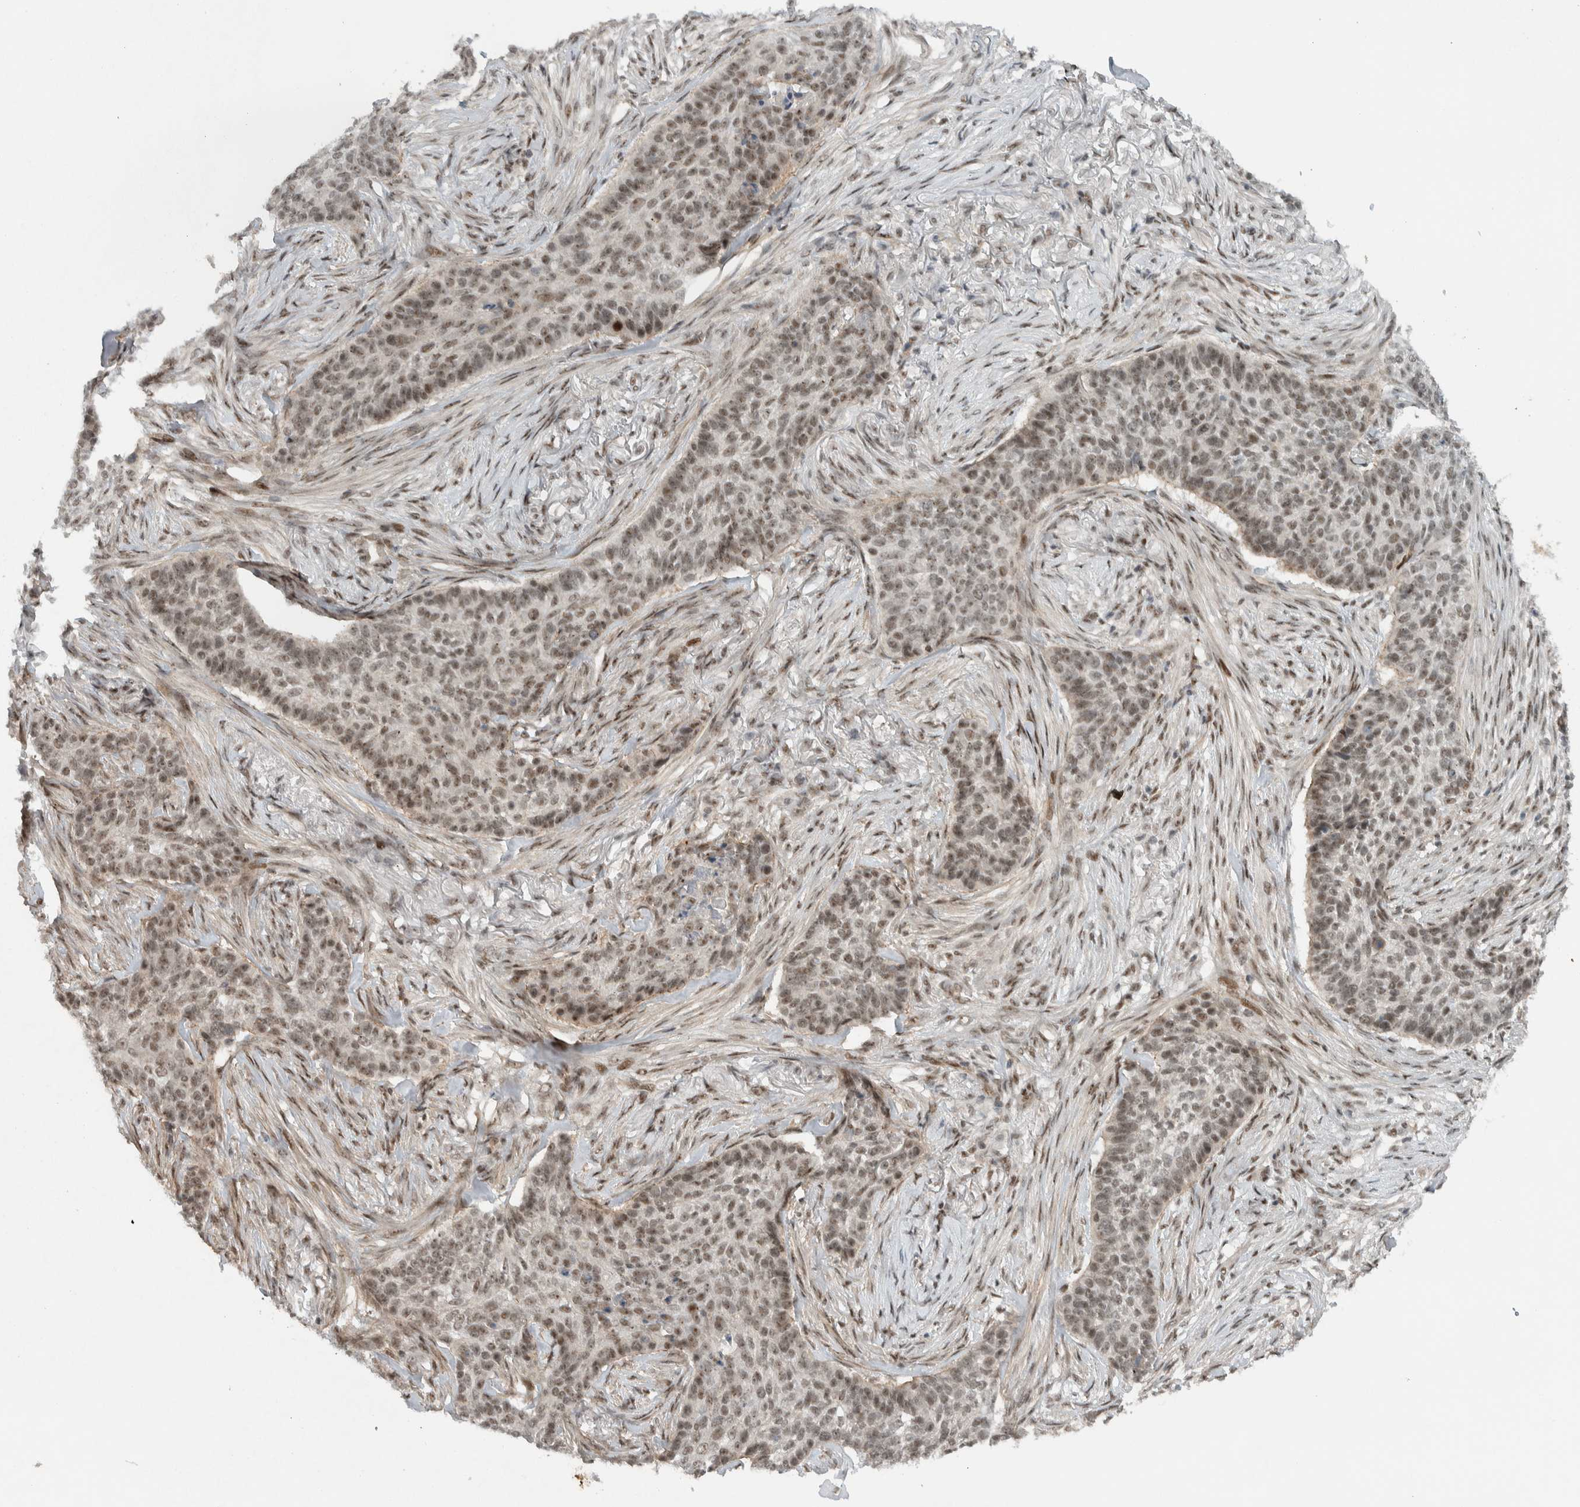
{"staining": {"intensity": "moderate", "quantity": ">75%", "location": "nuclear"}, "tissue": "skin cancer", "cell_type": "Tumor cells", "image_type": "cancer", "snomed": [{"axis": "morphology", "description": "Basal cell carcinoma"}, {"axis": "topography", "description": "Skin"}], "caption": "Skin cancer stained with DAB immunohistochemistry reveals medium levels of moderate nuclear positivity in approximately >75% of tumor cells.", "gene": "ZFP91", "patient": {"sex": "male", "age": 85}}